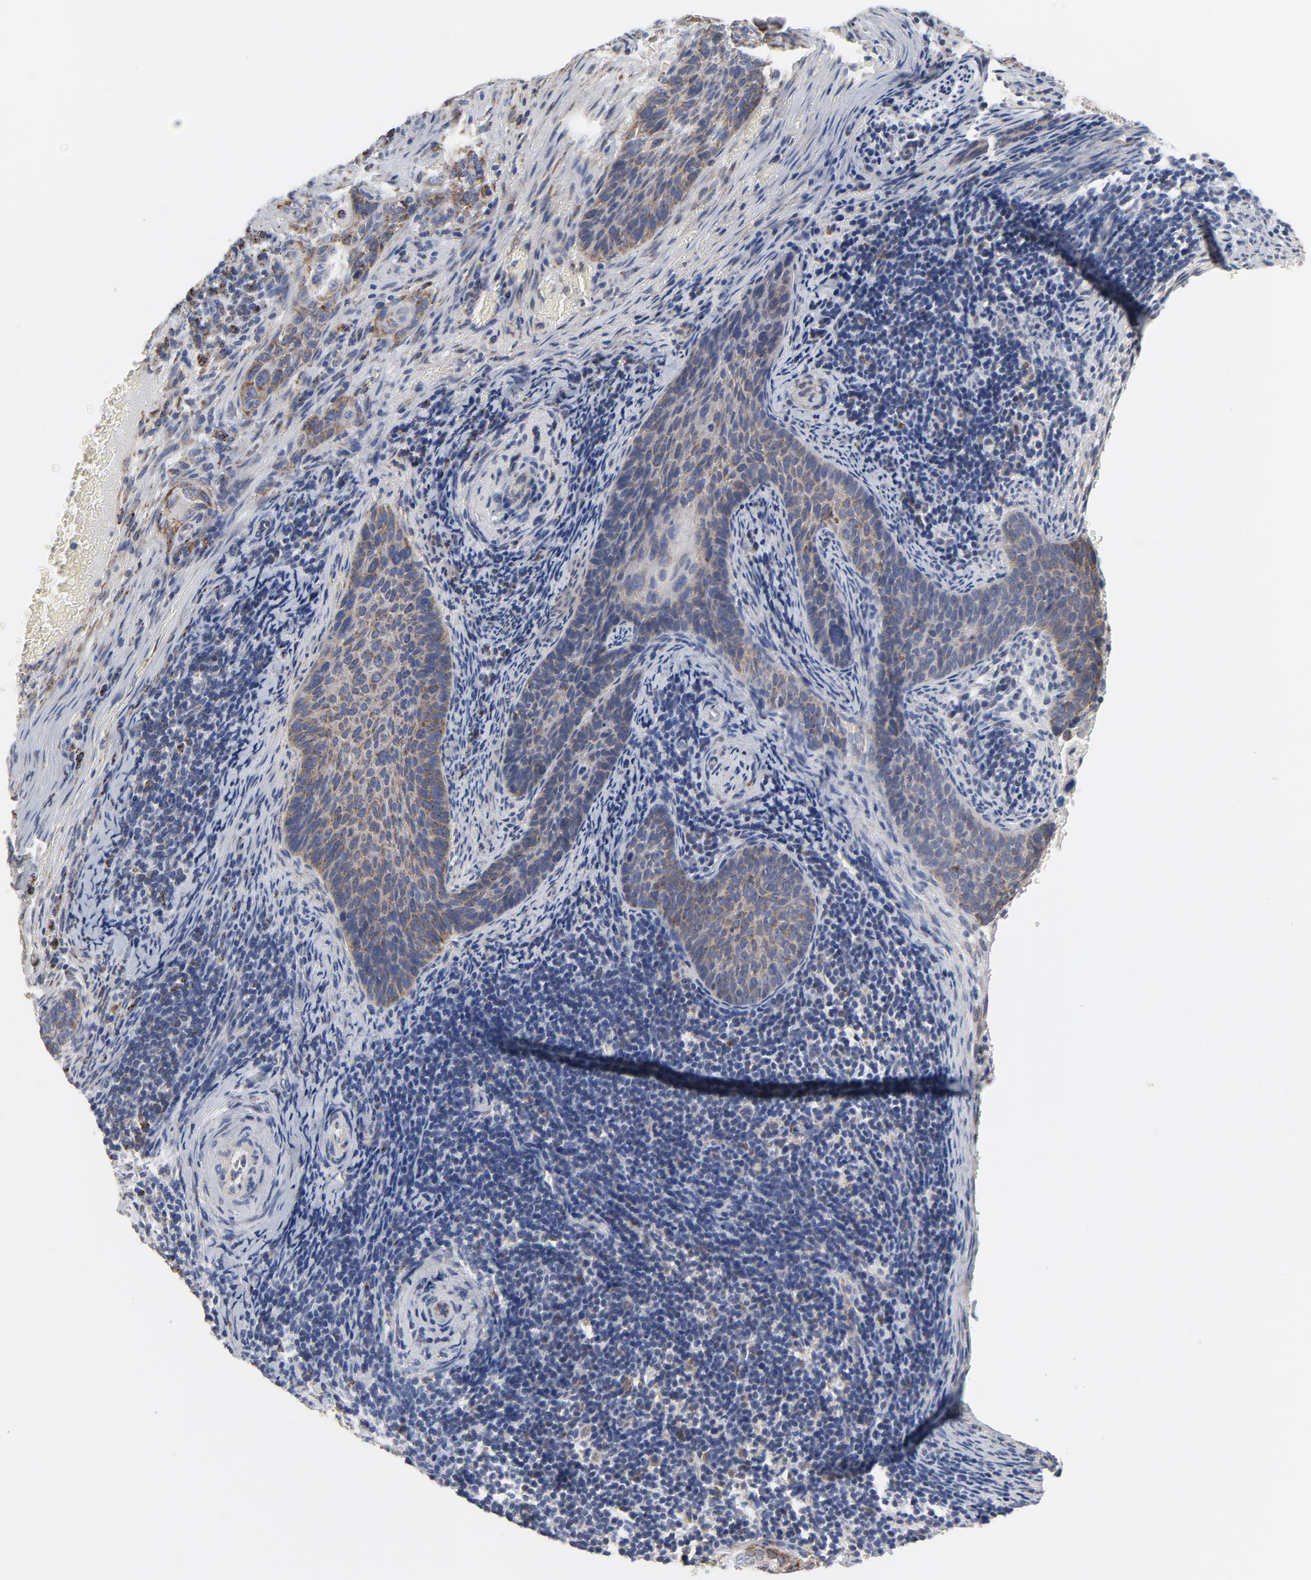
{"staining": {"intensity": "weak", "quantity": ">75%", "location": "cytoplasmic/membranous"}, "tissue": "cervical cancer", "cell_type": "Tumor cells", "image_type": "cancer", "snomed": [{"axis": "morphology", "description": "Squamous cell carcinoma, NOS"}, {"axis": "topography", "description": "Cervix"}], "caption": "Cervical squamous cell carcinoma was stained to show a protein in brown. There is low levels of weak cytoplasmic/membranous expression in approximately >75% of tumor cells.", "gene": "NDUFV2", "patient": {"sex": "female", "age": 33}}